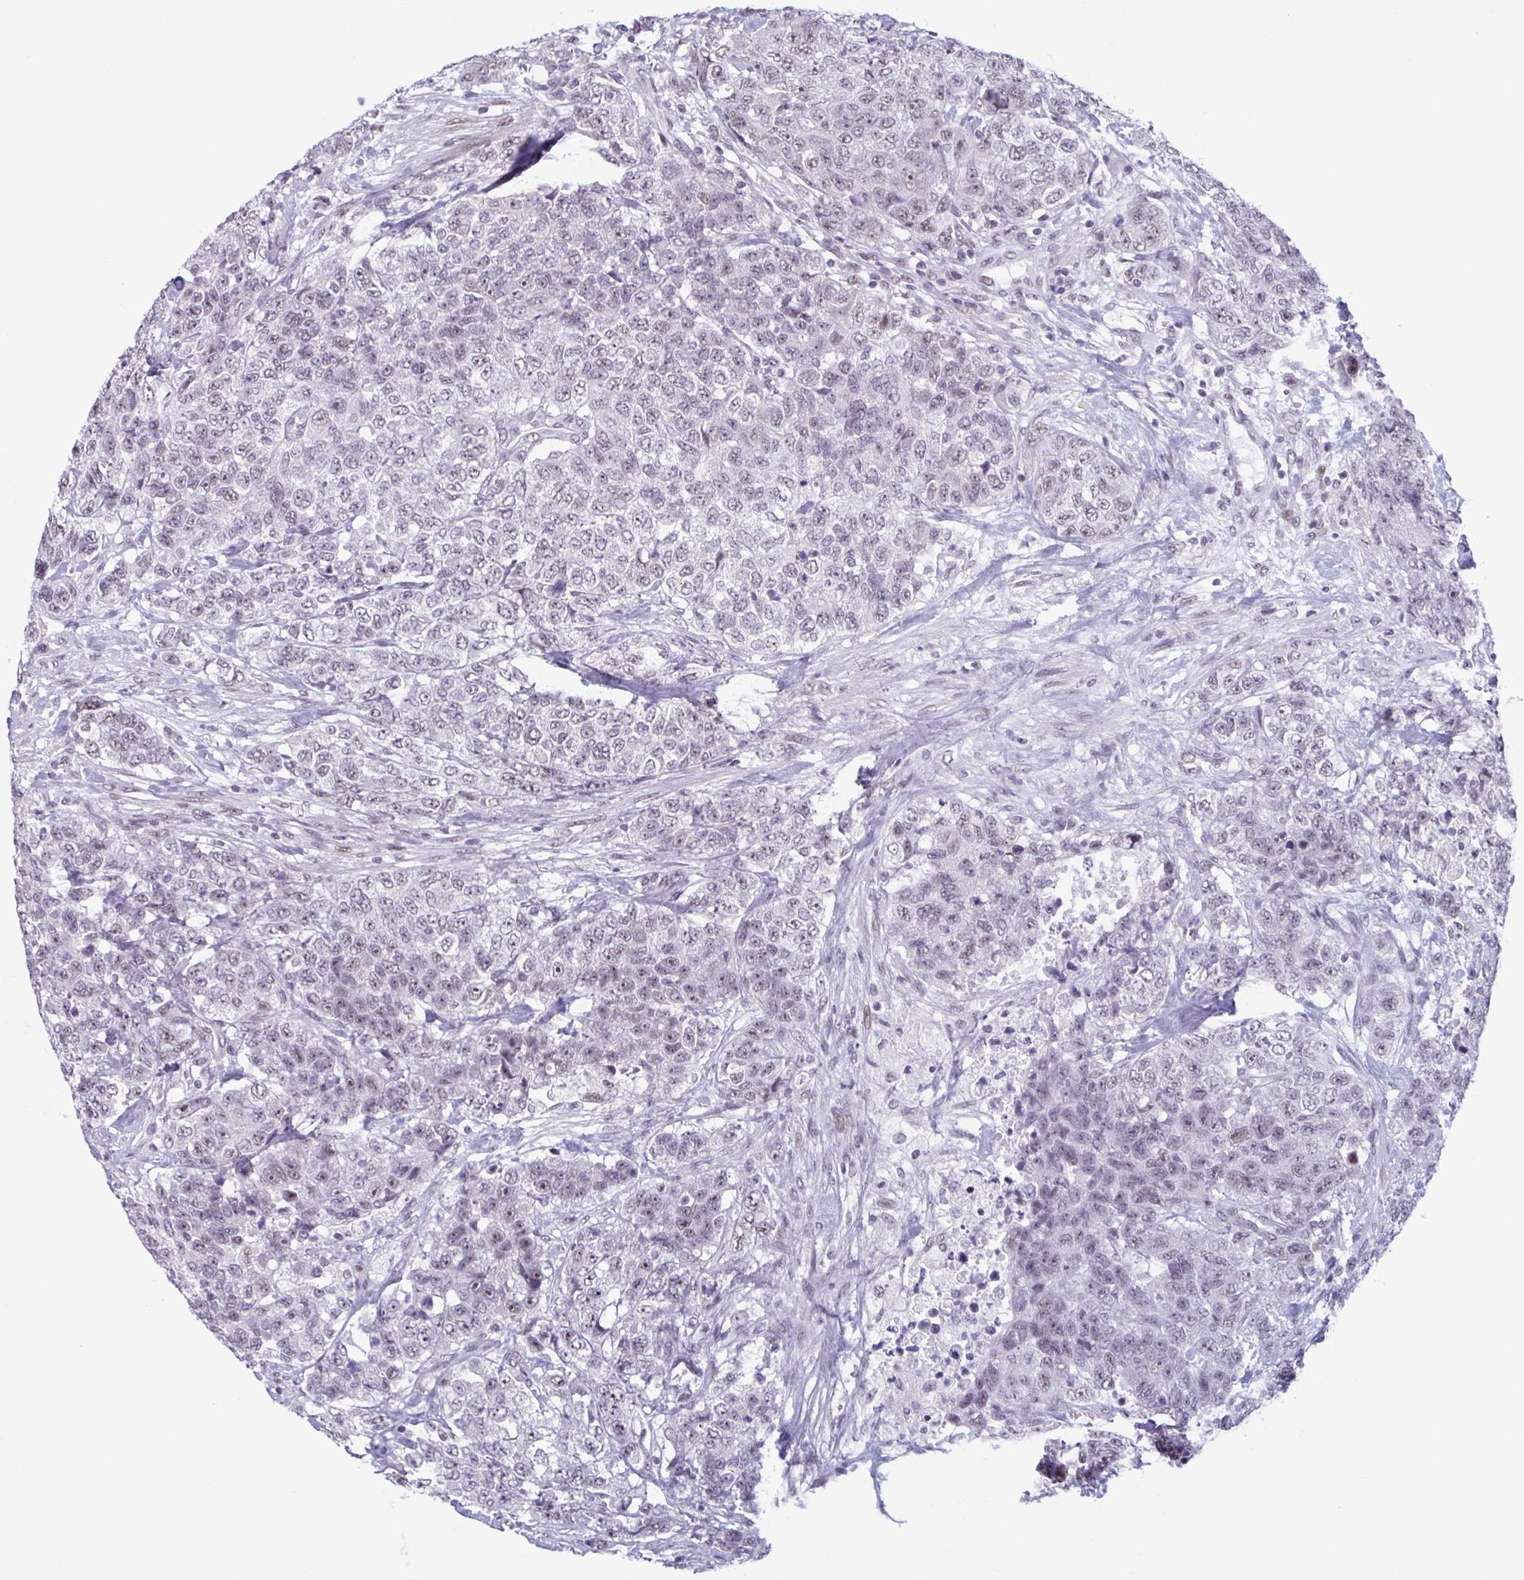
{"staining": {"intensity": "weak", "quantity": "25%-75%", "location": "nuclear"}, "tissue": "urothelial cancer", "cell_type": "Tumor cells", "image_type": "cancer", "snomed": [{"axis": "morphology", "description": "Urothelial carcinoma, High grade"}, {"axis": "topography", "description": "Urinary bladder"}], "caption": "About 25%-75% of tumor cells in urothelial cancer demonstrate weak nuclear protein positivity as visualized by brown immunohistochemical staining.", "gene": "HSD17B6", "patient": {"sex": "female", "age": 78}}